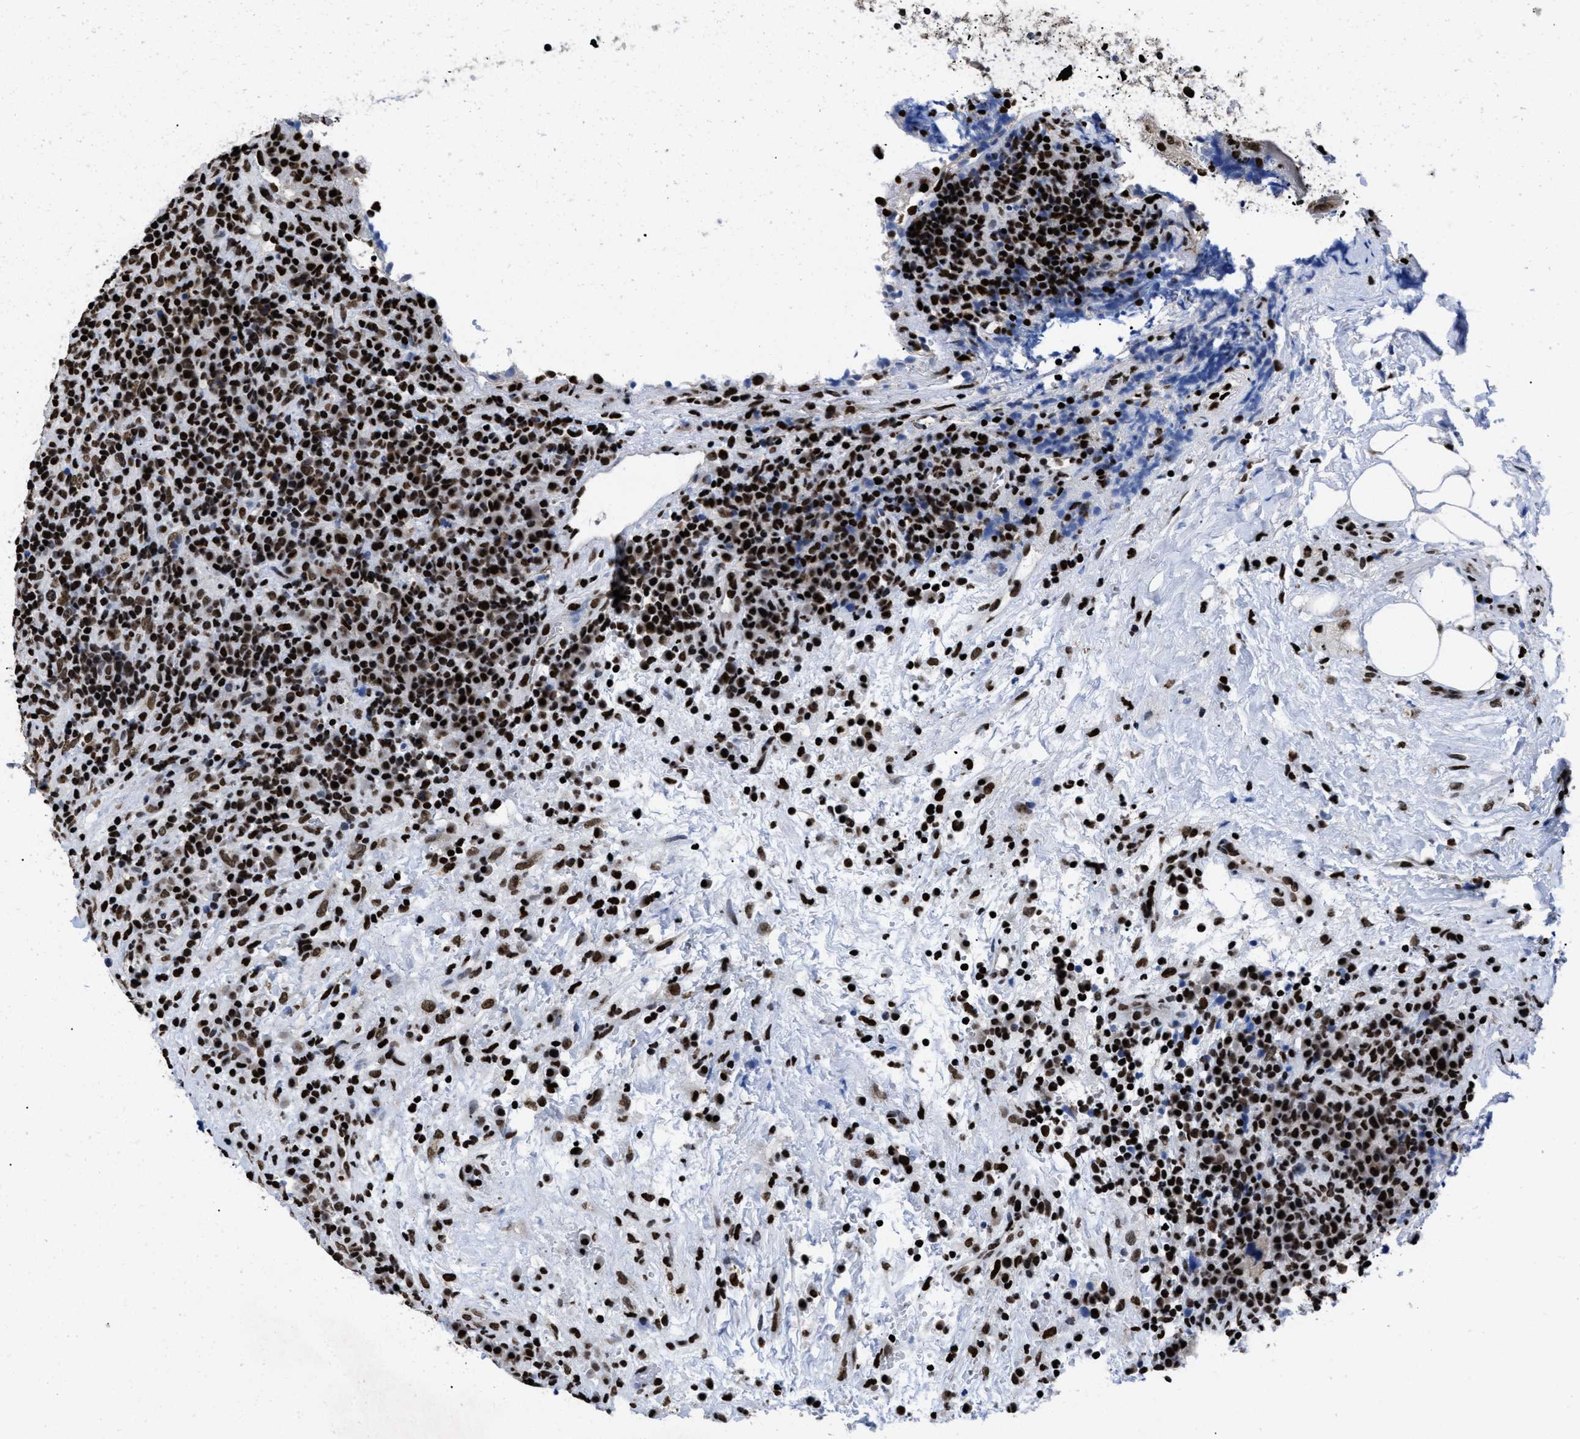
{"staining": {"intensity": "strong", "quantity": ">75%", "location": "nuclear"}, "tissue": "lymphoma", "cell_type": "Tumor cells", "image_type": "cancer", "snomed": [{"axis": "morphology", "description": "Malignant lymphoma, non-Hodgkin's type, High grade"}, {"axis": "topography", "description": "Lymph node"}], "caption": "Human high-grade malignant lymphoma, non-Hodgkin's type stained with a protein marker shows strong staining in tumor cells.", "gene": "CALHM3", "patient": {"sex": "female", "age": 76}}